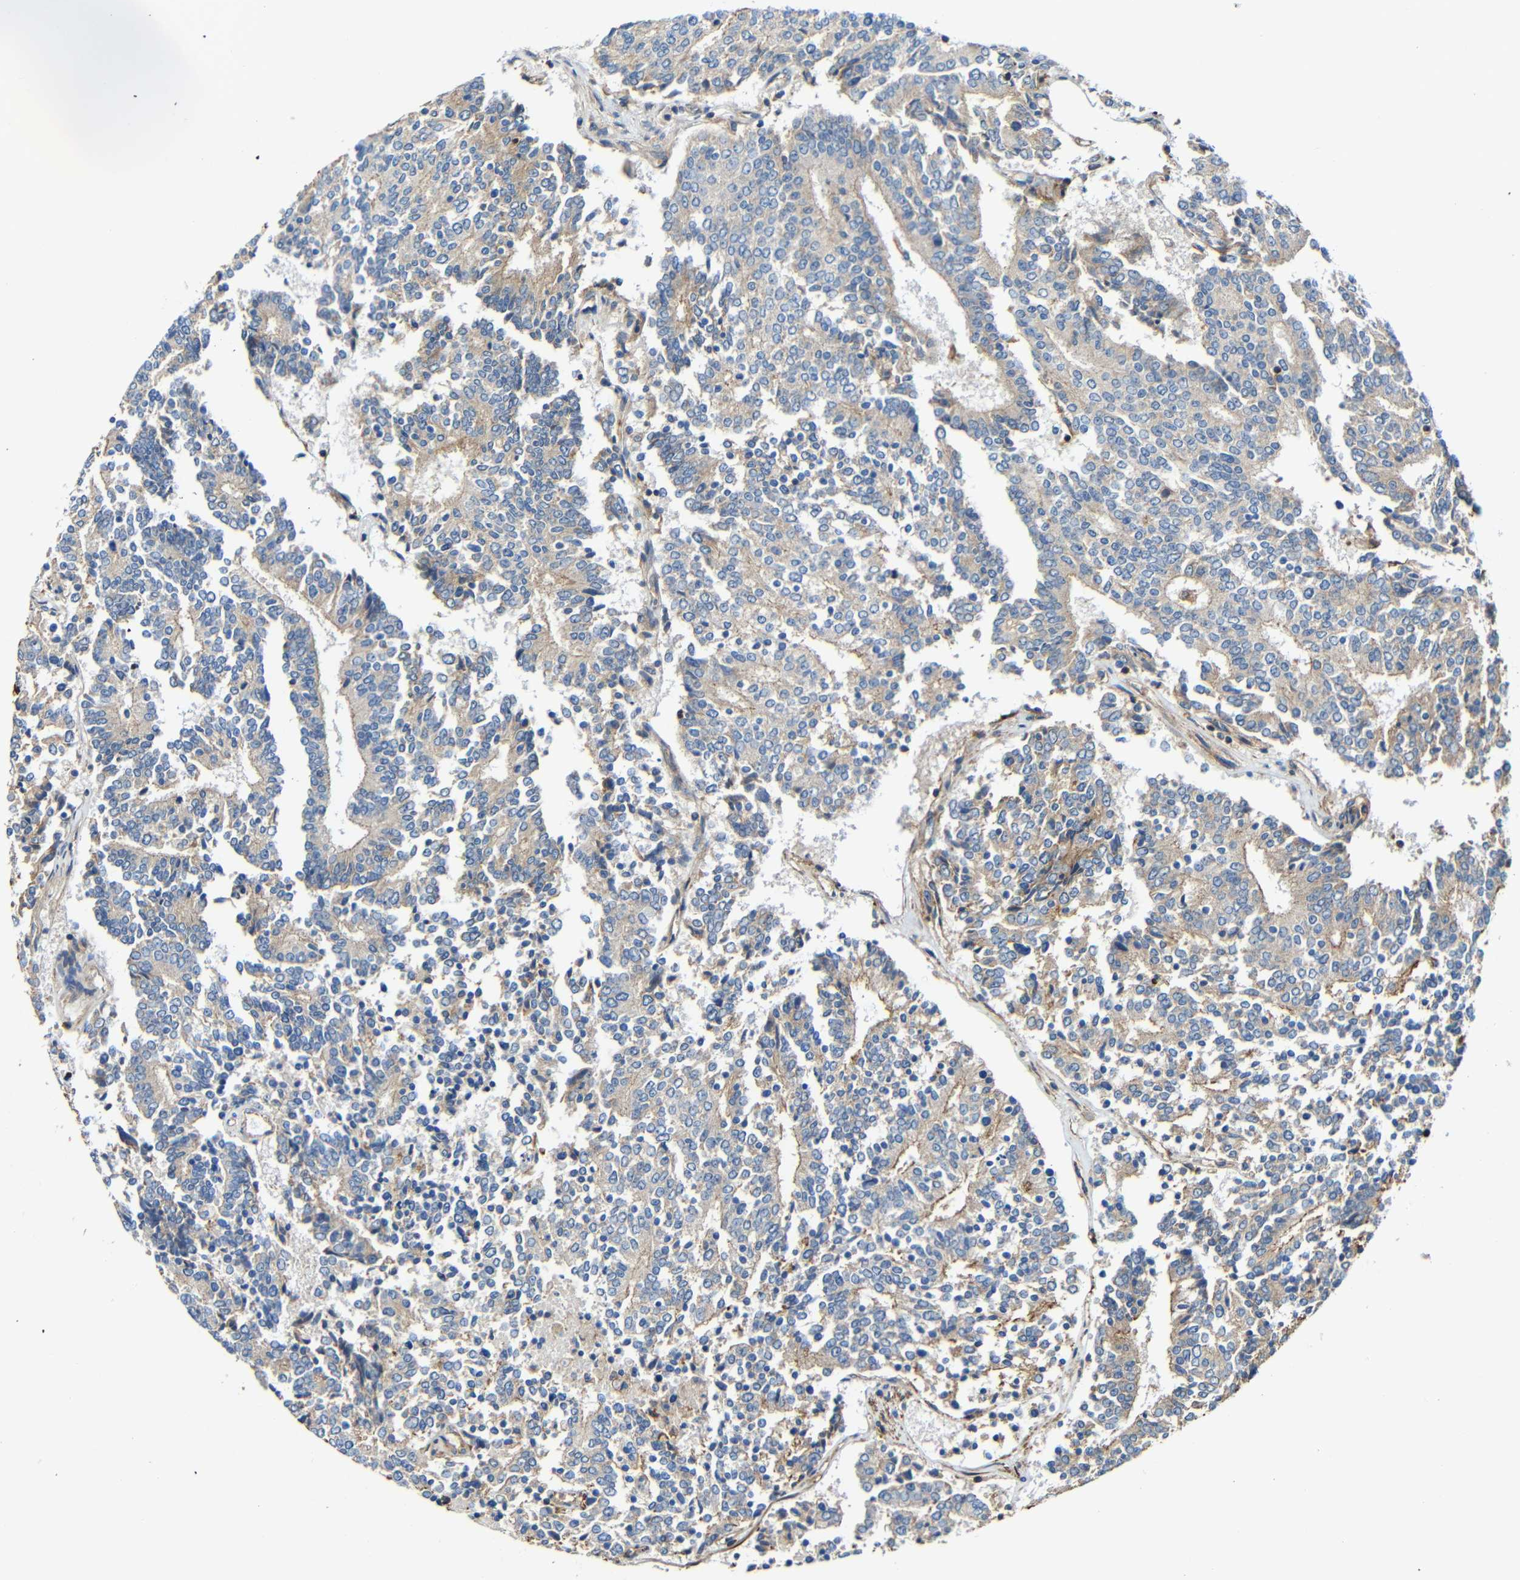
{"staining": {"intensity": "weak", "quantity": "<25%", "location": "cytoplasmic/membranous"}, "tissue": "prostate cancer", "cell_type": "Tumor cells", "image_type": "cancer", "snomed": [{"axis": "morphology", "description": "Normal tissue, NOS"}, {"axis": "morphology", "description": "Adenocarcinoma, High grade"}, {"axis": "topography", "description": "Prostate"}, {"axis": "topography", "description": "Seminal veicle"}], "caption": "Immunohistochemistry (IHC) of human prostate cancer demonstrates no positivity in tumor cells.", "gene": "RHOT2", "patient": {"sex": "male", "age": 55}}